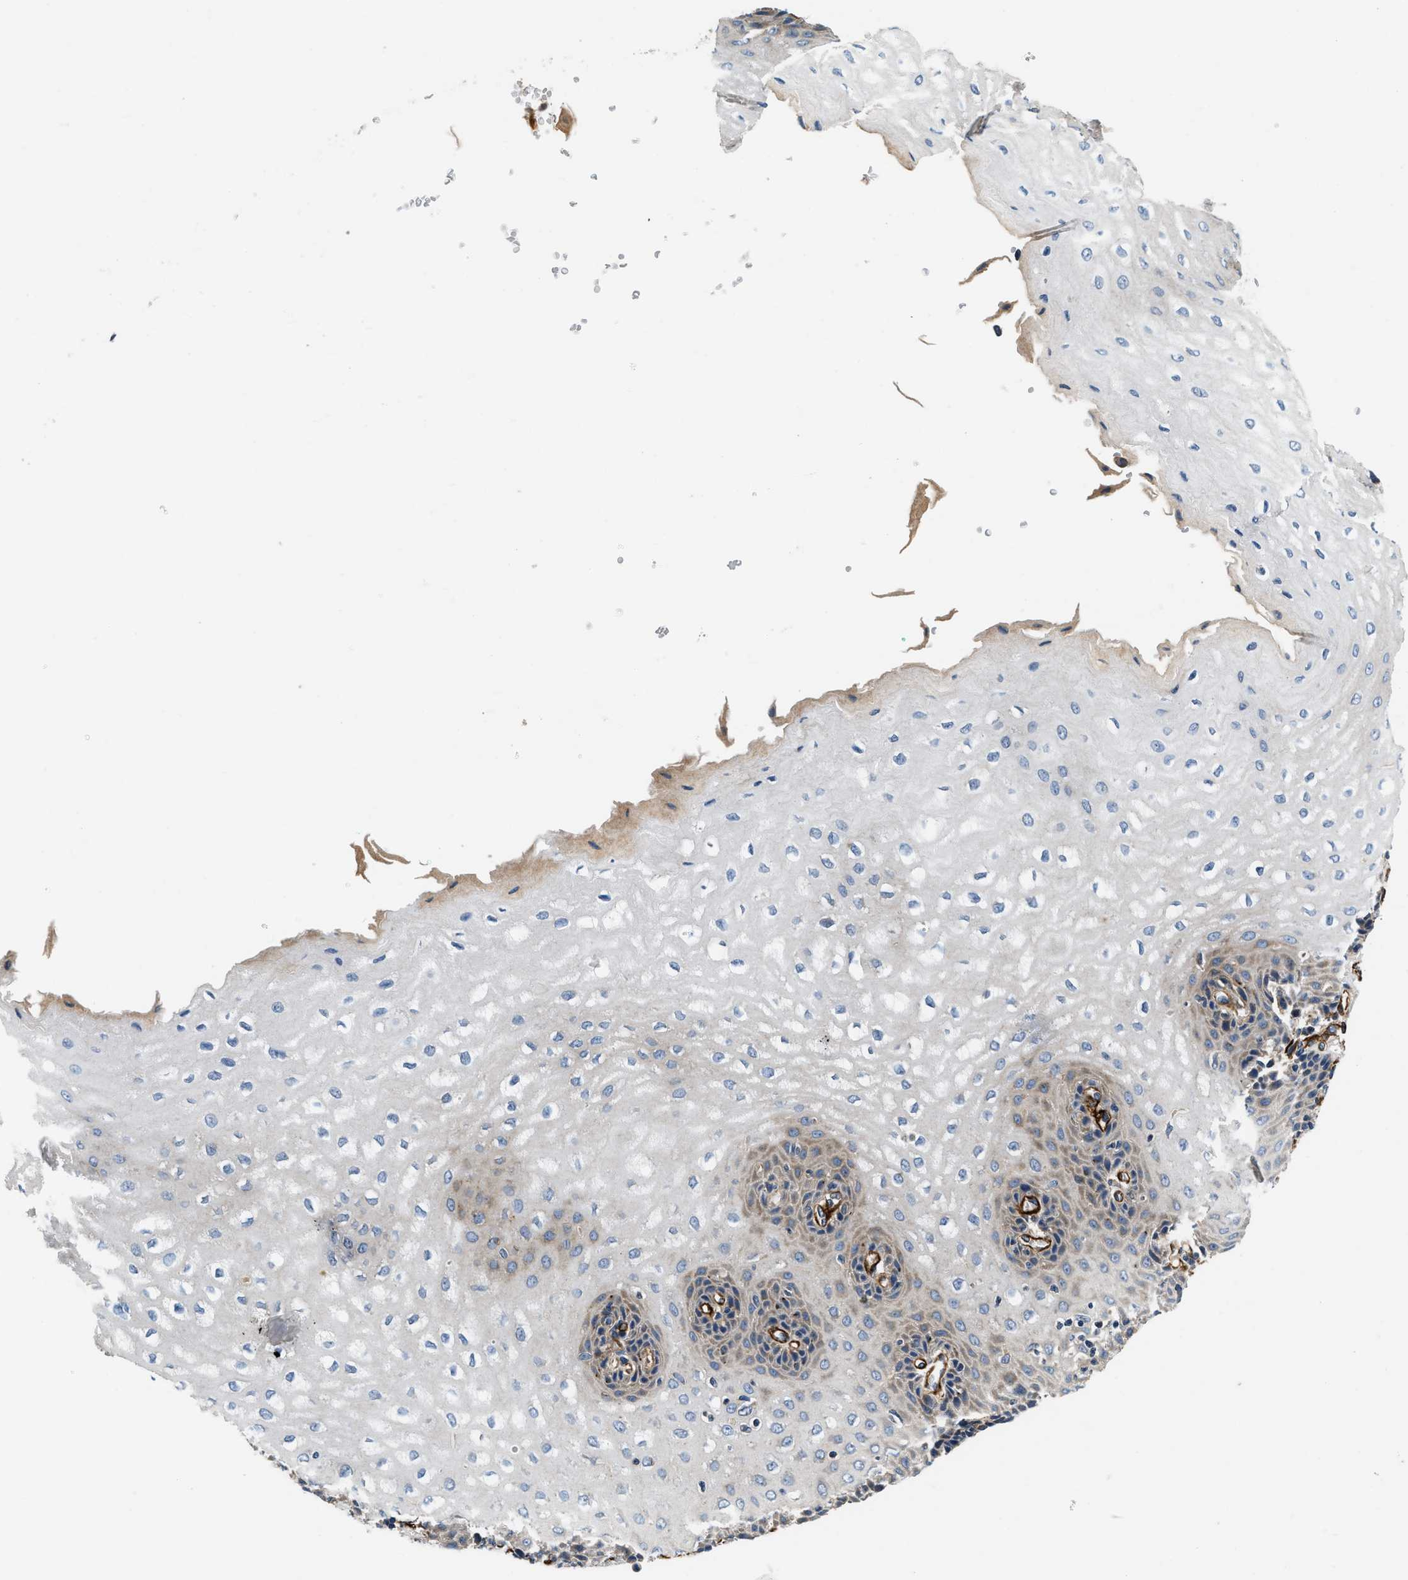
{"staining": {"intensity": "moderate", "quantity": "25%-75%", "location": "cytoplasmic/membranous"}, "tissue": "esophagus", "cell_type": "Squamous epithelial cells", "image_type": "normal", "snomed": [{"axis": "morphology", "description": "Normal tissue, NOS"}, {"axis": "topography", "description": "Esophagus"}], "caption": "Moderate cytoplasmic/membranous positivity for a protein is seen in about 25%-75% of squamous epithelial cells of normal esophagus using immunohistochemistry (IHC).", "gene": "NME6", "patient": {"sex": "male", "age": 54}}